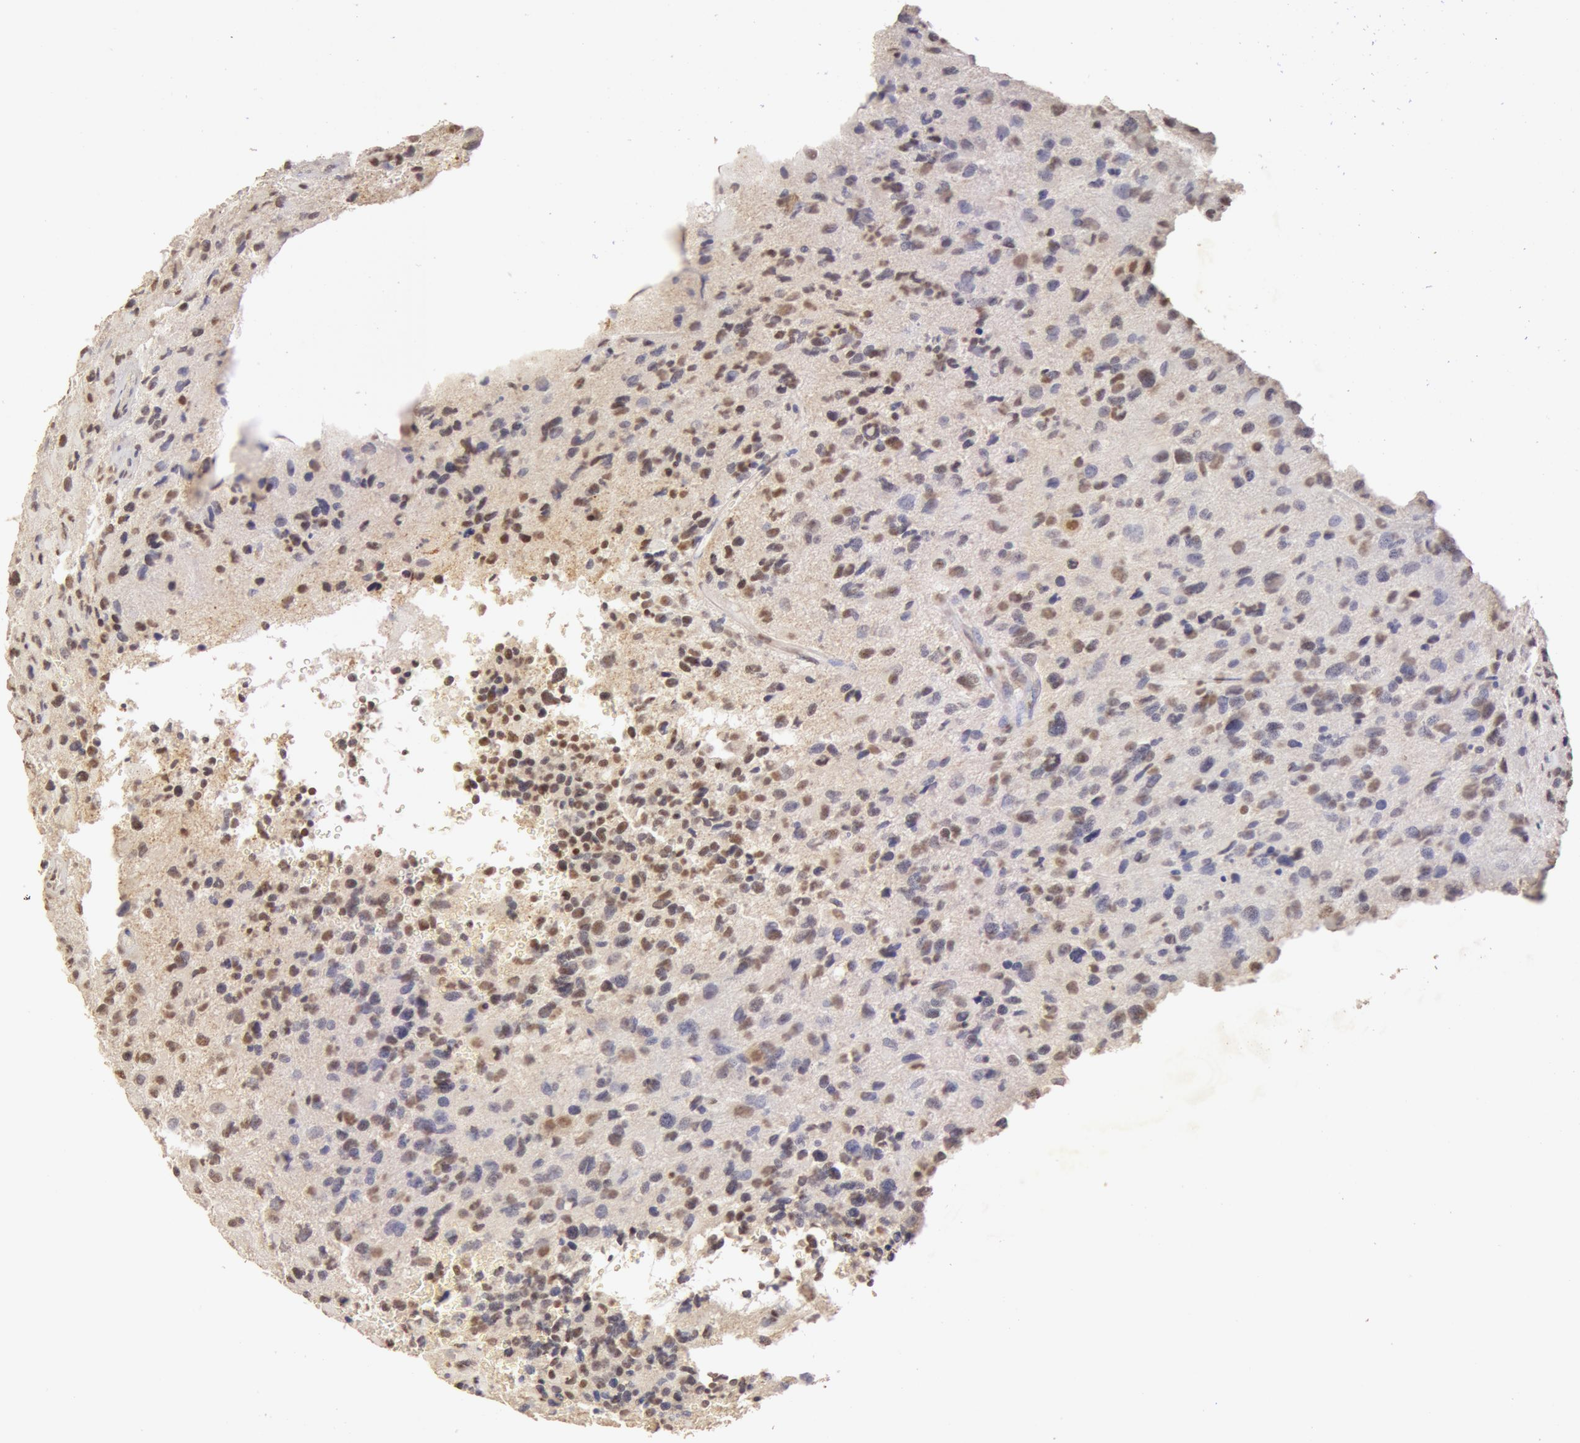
{"staining": {"intensity": "moderate", "quantity": "25%-75%", "location": "nuclear"}, "tissue": "glioma", "cell_type": "Tumor cells", "image_type": "cancer", "snomed": [{"axis": "morphology", "description": "Glioma, malignant, High grade"}, {"axis": "topography", "description": "Brain"}], "caption": "Tumor cells exhibit moderate nuclear staining in about 25%-75% of cells in glioma. The protein of interest is stained brown, and the nuclei are stained in blue (DAB IHC with brightfield microscopy, high magnification).", "gene": "SNRNP70", "patient": {"sex": "male", "age": 69}}